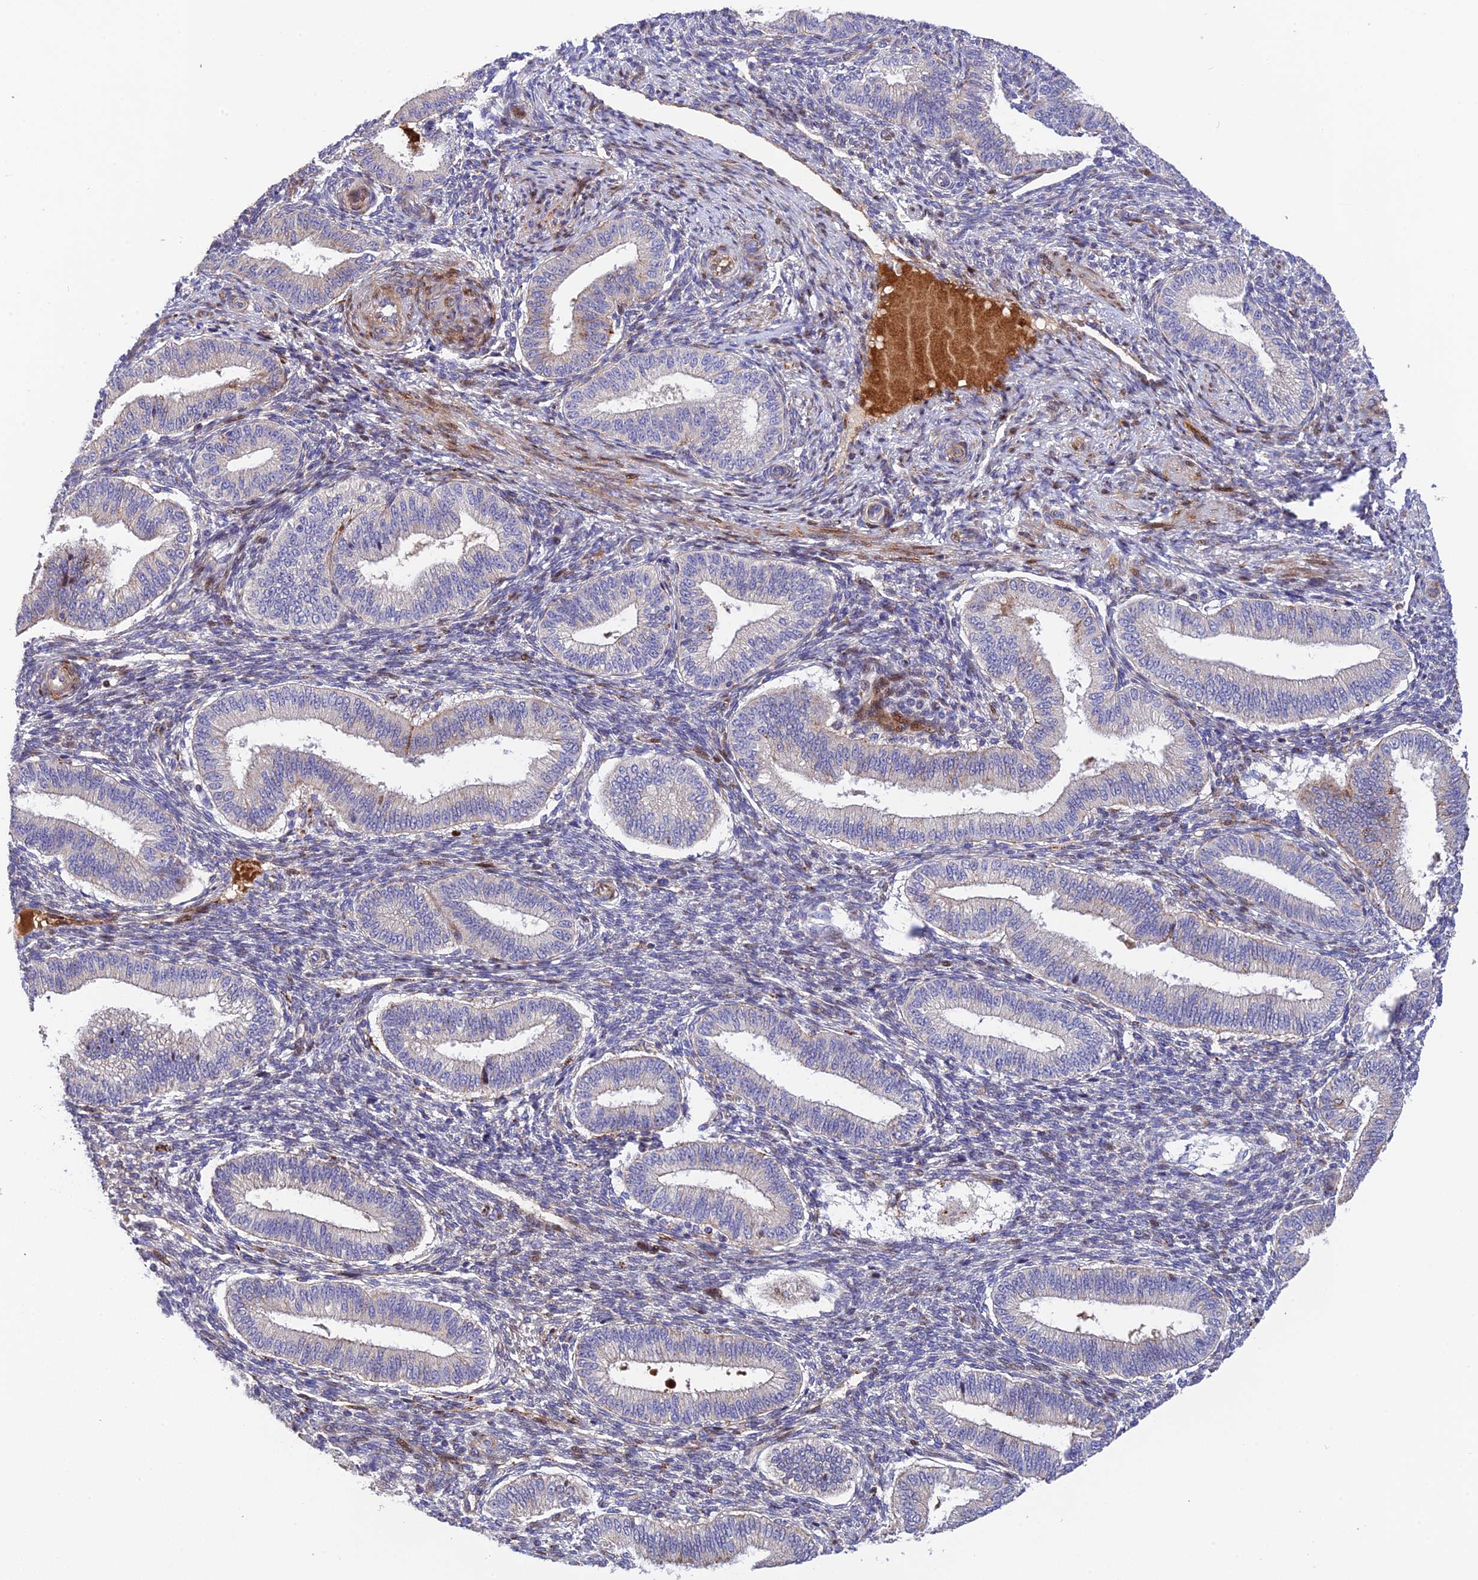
{"staining": {"intensity": "negative", "quantity": "none", "location": "none"}, "tissue": "endometrium", "cell_type": "Cells in endometrial stroma", "image_type": "normal", "snomed": [{"axis": "morphology", "description": "Normal tissue, NOS"}, {"axis": "topography", "description": "Endometrium"}], "caption": "Immunohistochemical staining of normal human endometrium exhibits no significant staining in cells in endometrial stroma. Brightfield microscopy of IHC stained with DAB (3,3'-diaminobenzidine) (brown) and hematoxylin (blue), captured at high magnification.", "gene": "CPSF4L", "patient": {"sex": "female", "age": 39}}